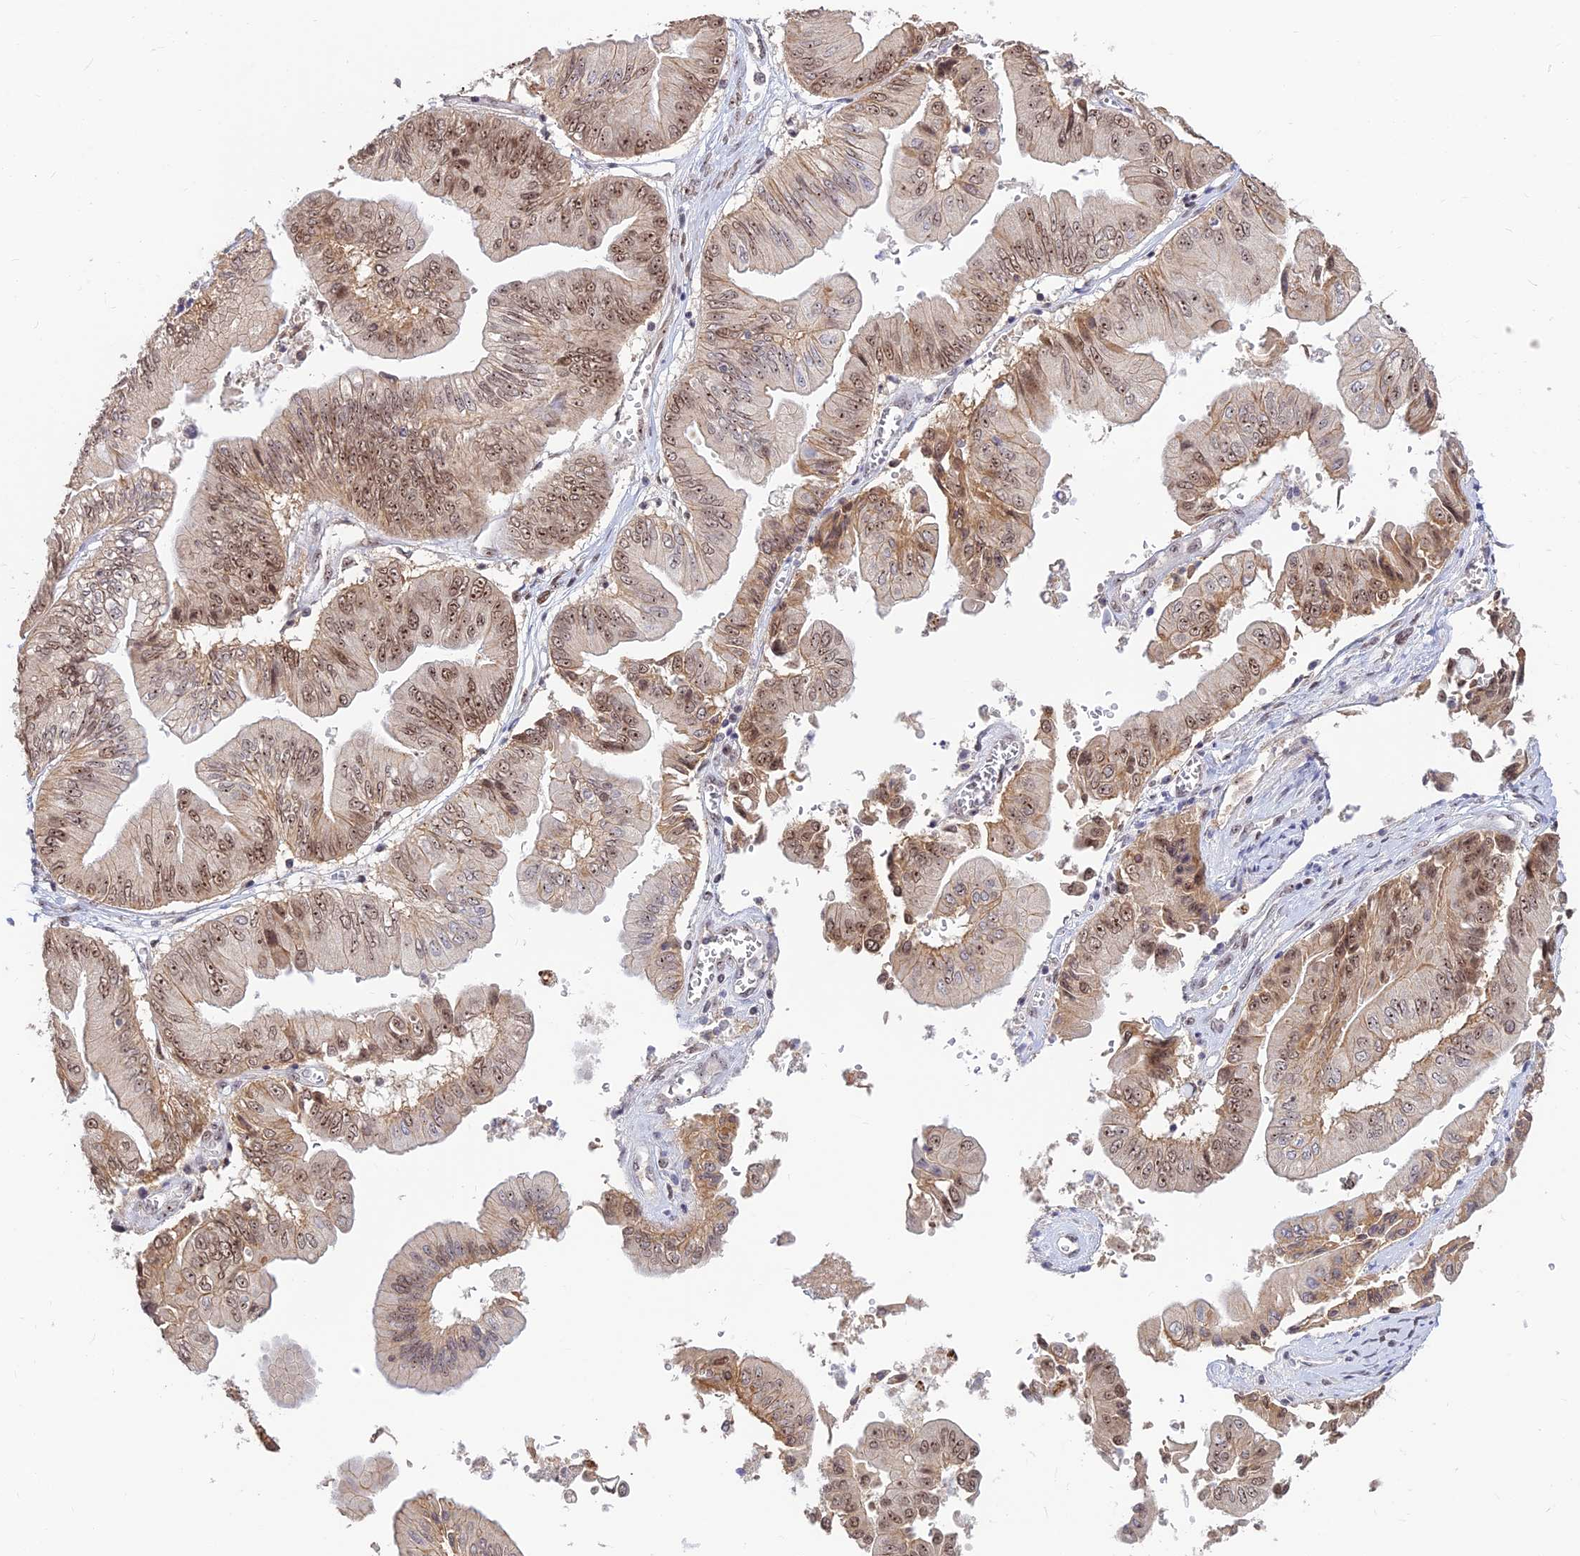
{"staining": {"intensity": "moderate", "quantity": ">75%", "location": "nuclear"}, "tissue": "ovarian cancer", "cell_type": "Tumor cells", "image_type": "cancer", "snomed": [{"axis": "morphology", "description": "Cystadenocarcinoma, mucinous, NOS"}, {"axis": "topography", "description": "Ovary"}], "caption": "IHC (DAB (3,3'-diaminobenzidine)) staining of ovarian mucinous cystadenocarcinoma exhibits moderate nuclear protein staining in approximately >75% of tumor cells. Immunohistochemistry (ihc) stains the protein in brown and the nuclei are stained blue.", "gene": "POLR1G", "patient": {"sex": "female", "age": 61}}